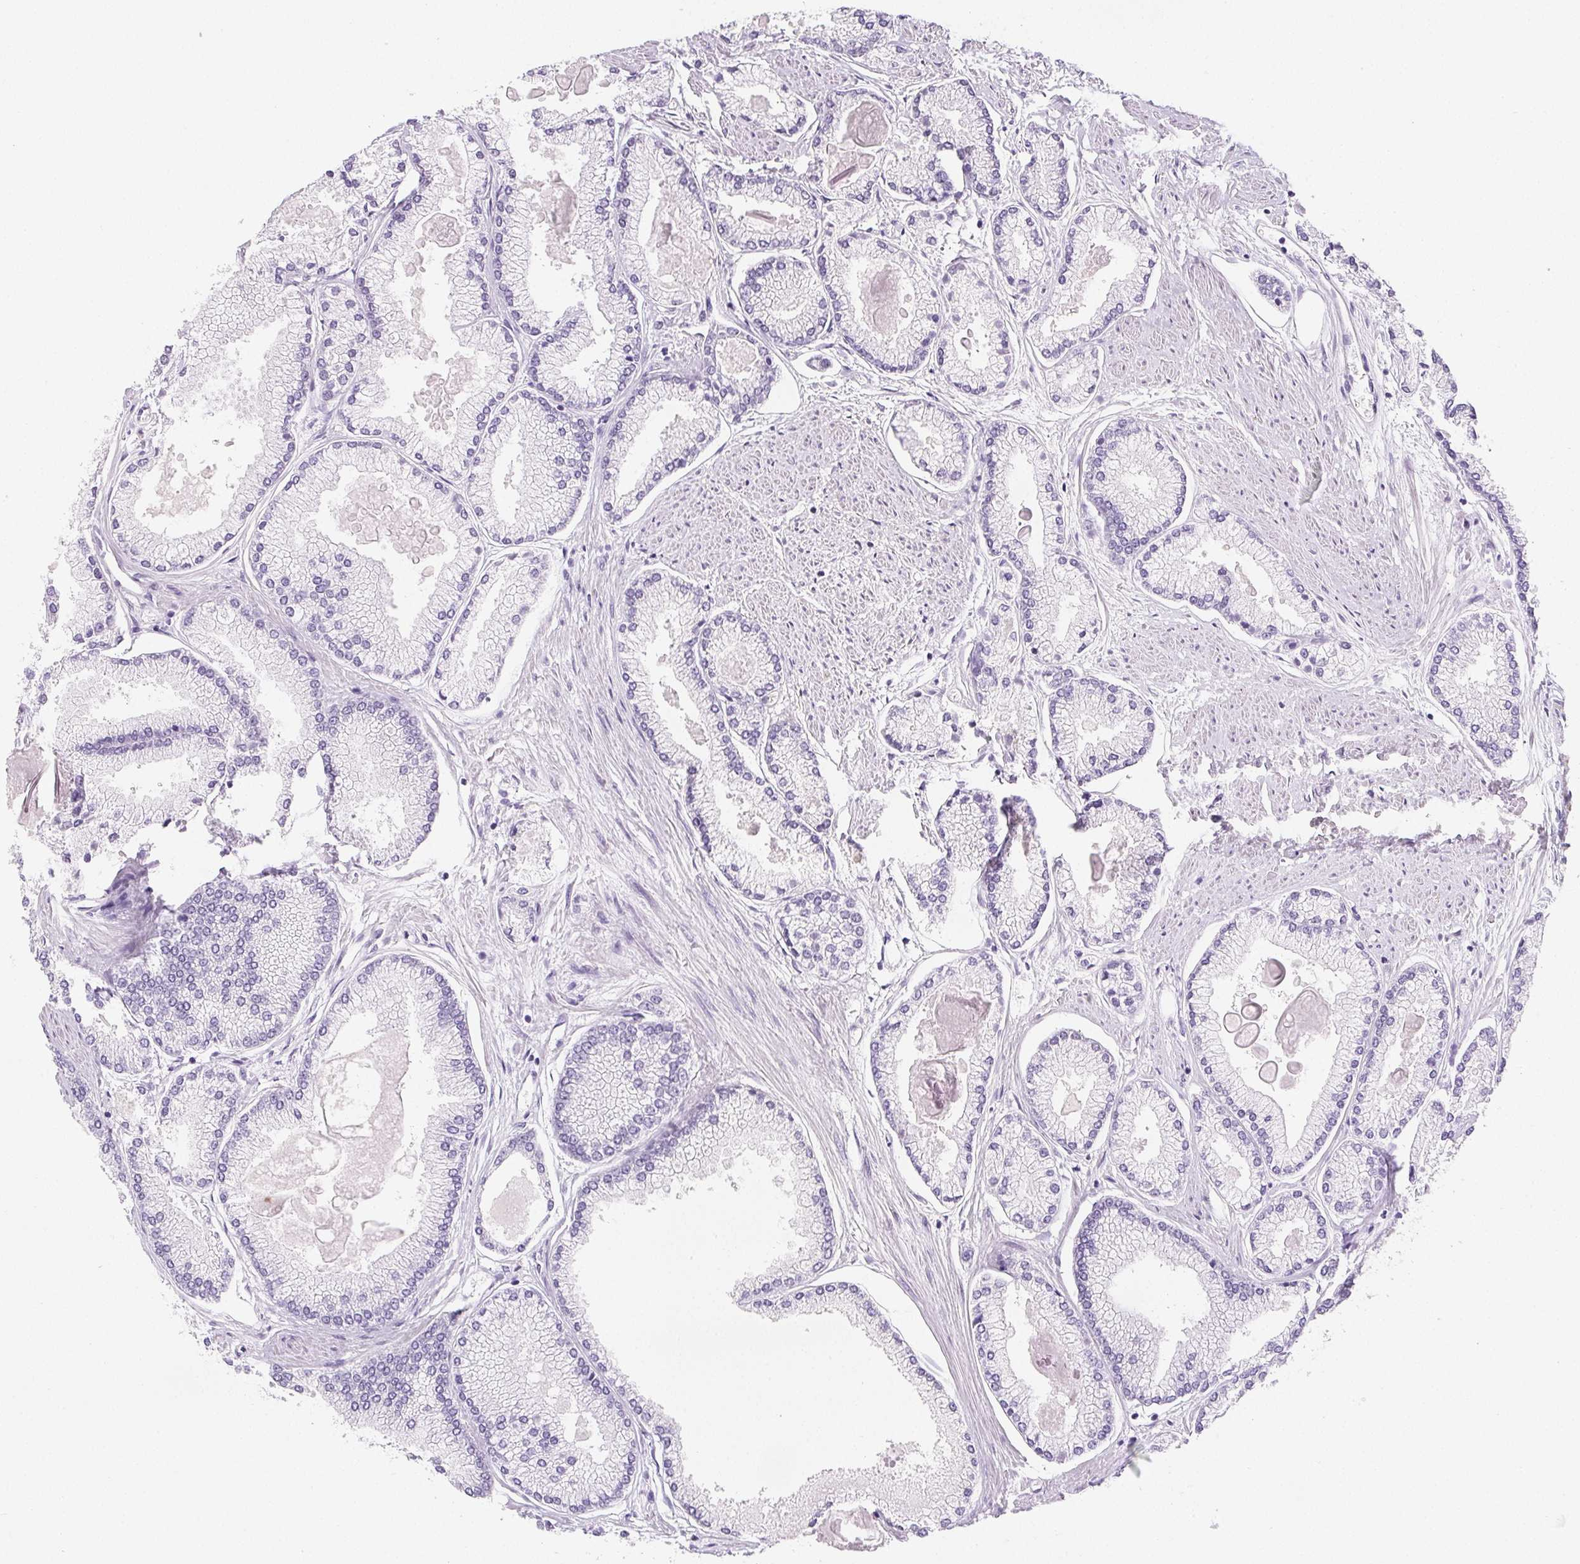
{"staining": {"intensity": "negative", "quantity": "none", "location": "none"}, "tissue": "prostate cancer", "cell_type": "Tumor cells", "image_type": "cancer", "snomed": [{"axis": "morphology", "description": "Adenocarcinoma, High grade"}, {"axis": "topography", "description": "Prostate"}], "caption": "Immunohistochemistry histopathology image of neoplastic tissue: adenocarcinoma (high-grade) (prostate) stained with DAB (3,3'-diaminobenzidine) reveals no significant protein positivity in tumor cells.", "gene": "VTN", "patient": {"sex": "male", "age": 68}}